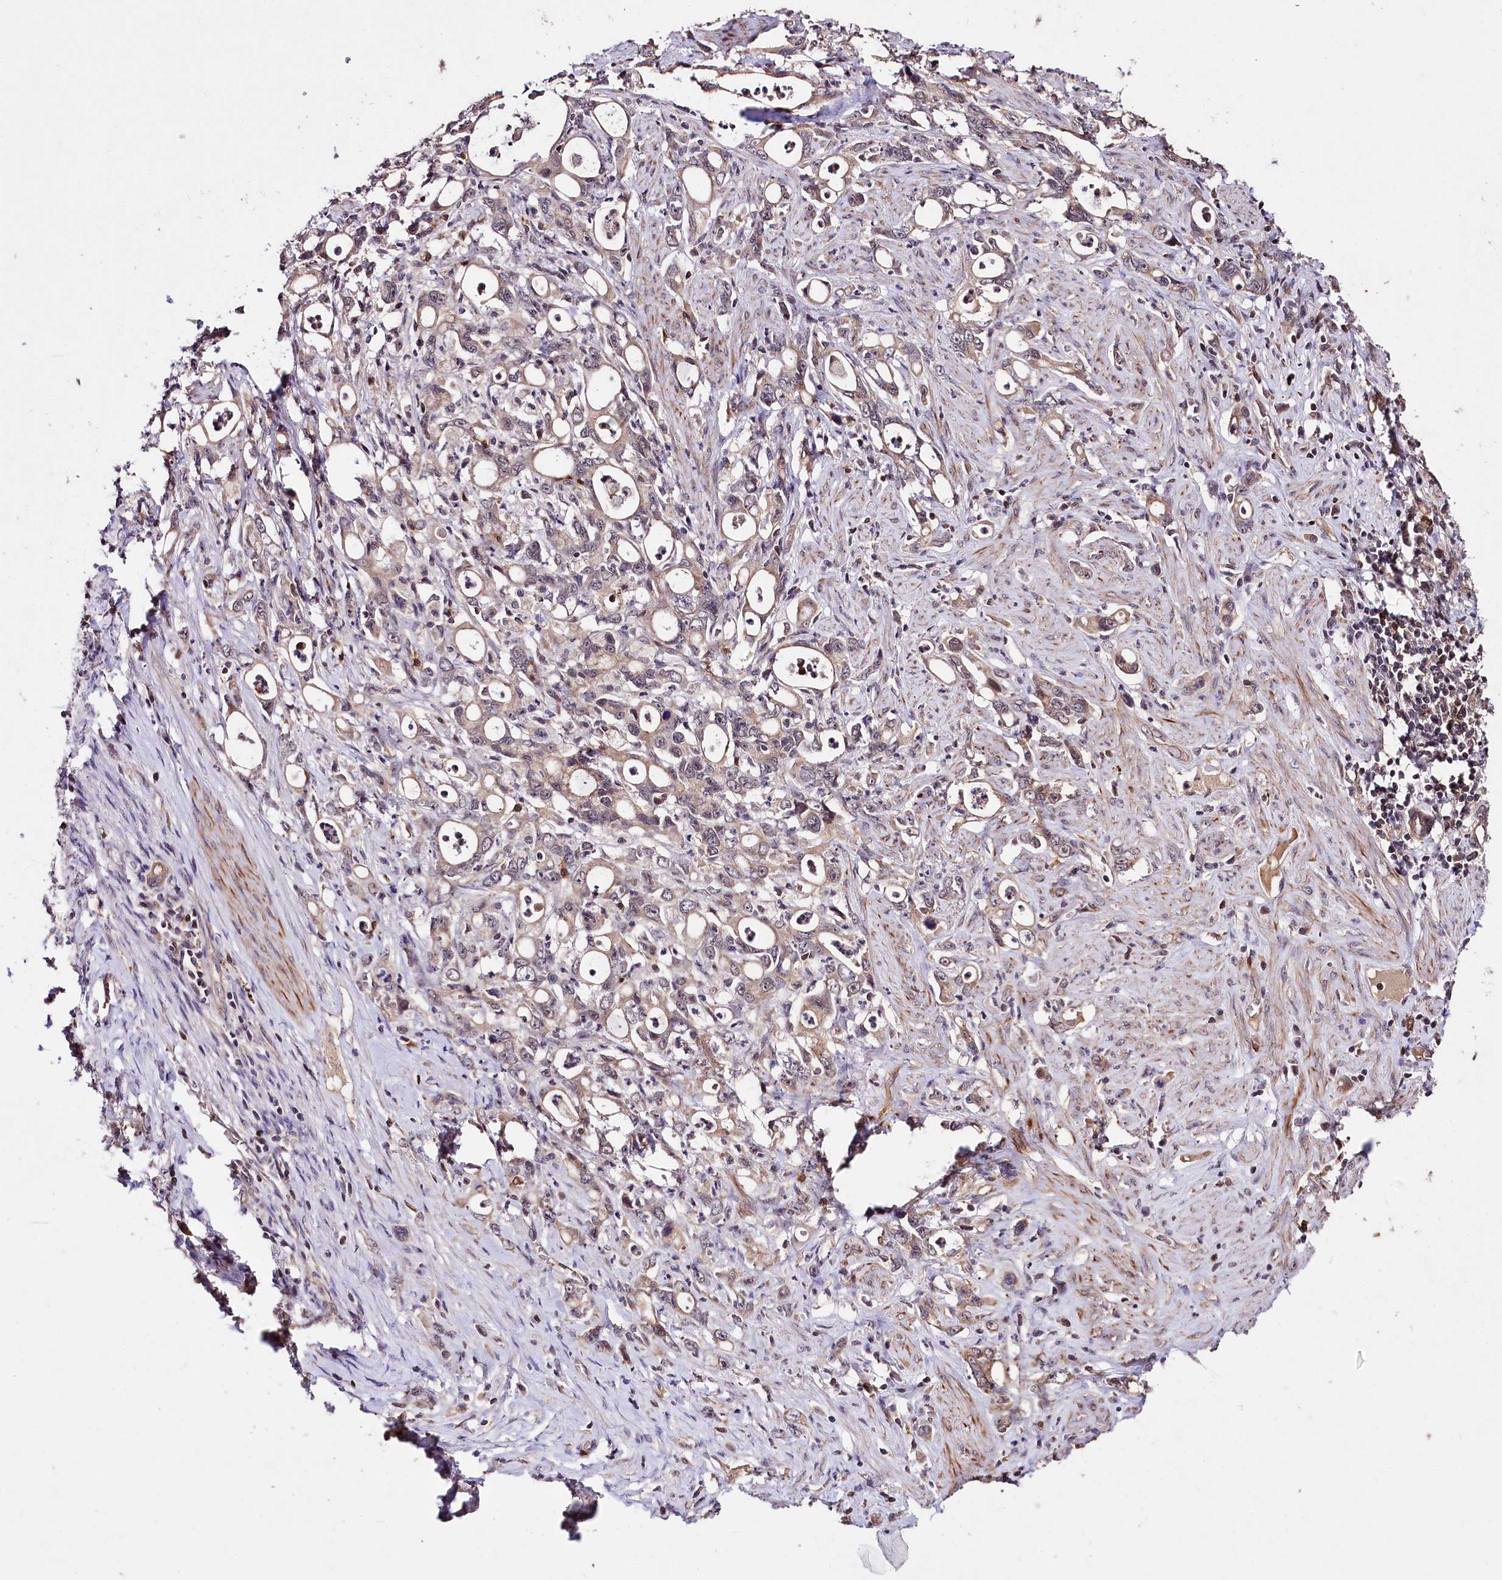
{"staining": {"intensity": "moderate", "quantity": ">75%", "location": "cytoplasmic/membranous"}, "tissue": "stomach cancer", "cell_type": "Tumor cells", "image_type": "cancer", "snomed": [{"axis": "morphology", "description": "Adenocarcinoma, NOS"}, {"axis": "topography", "description": "Stomach, lower"}], "caption": "Immunohistochemical staining of human adenocarcinoma (stomach) demonstrates medium levels of moderate cytoplasmic/membranous expression in about >75% of tumor cells. The protein is stained brown, and the nuclei are stained in blue (DAB IHC with brightfield microscopy, high magnification).", "gene": "TAFAZZIN", "patient": {"sex": "female", "age": 43}}